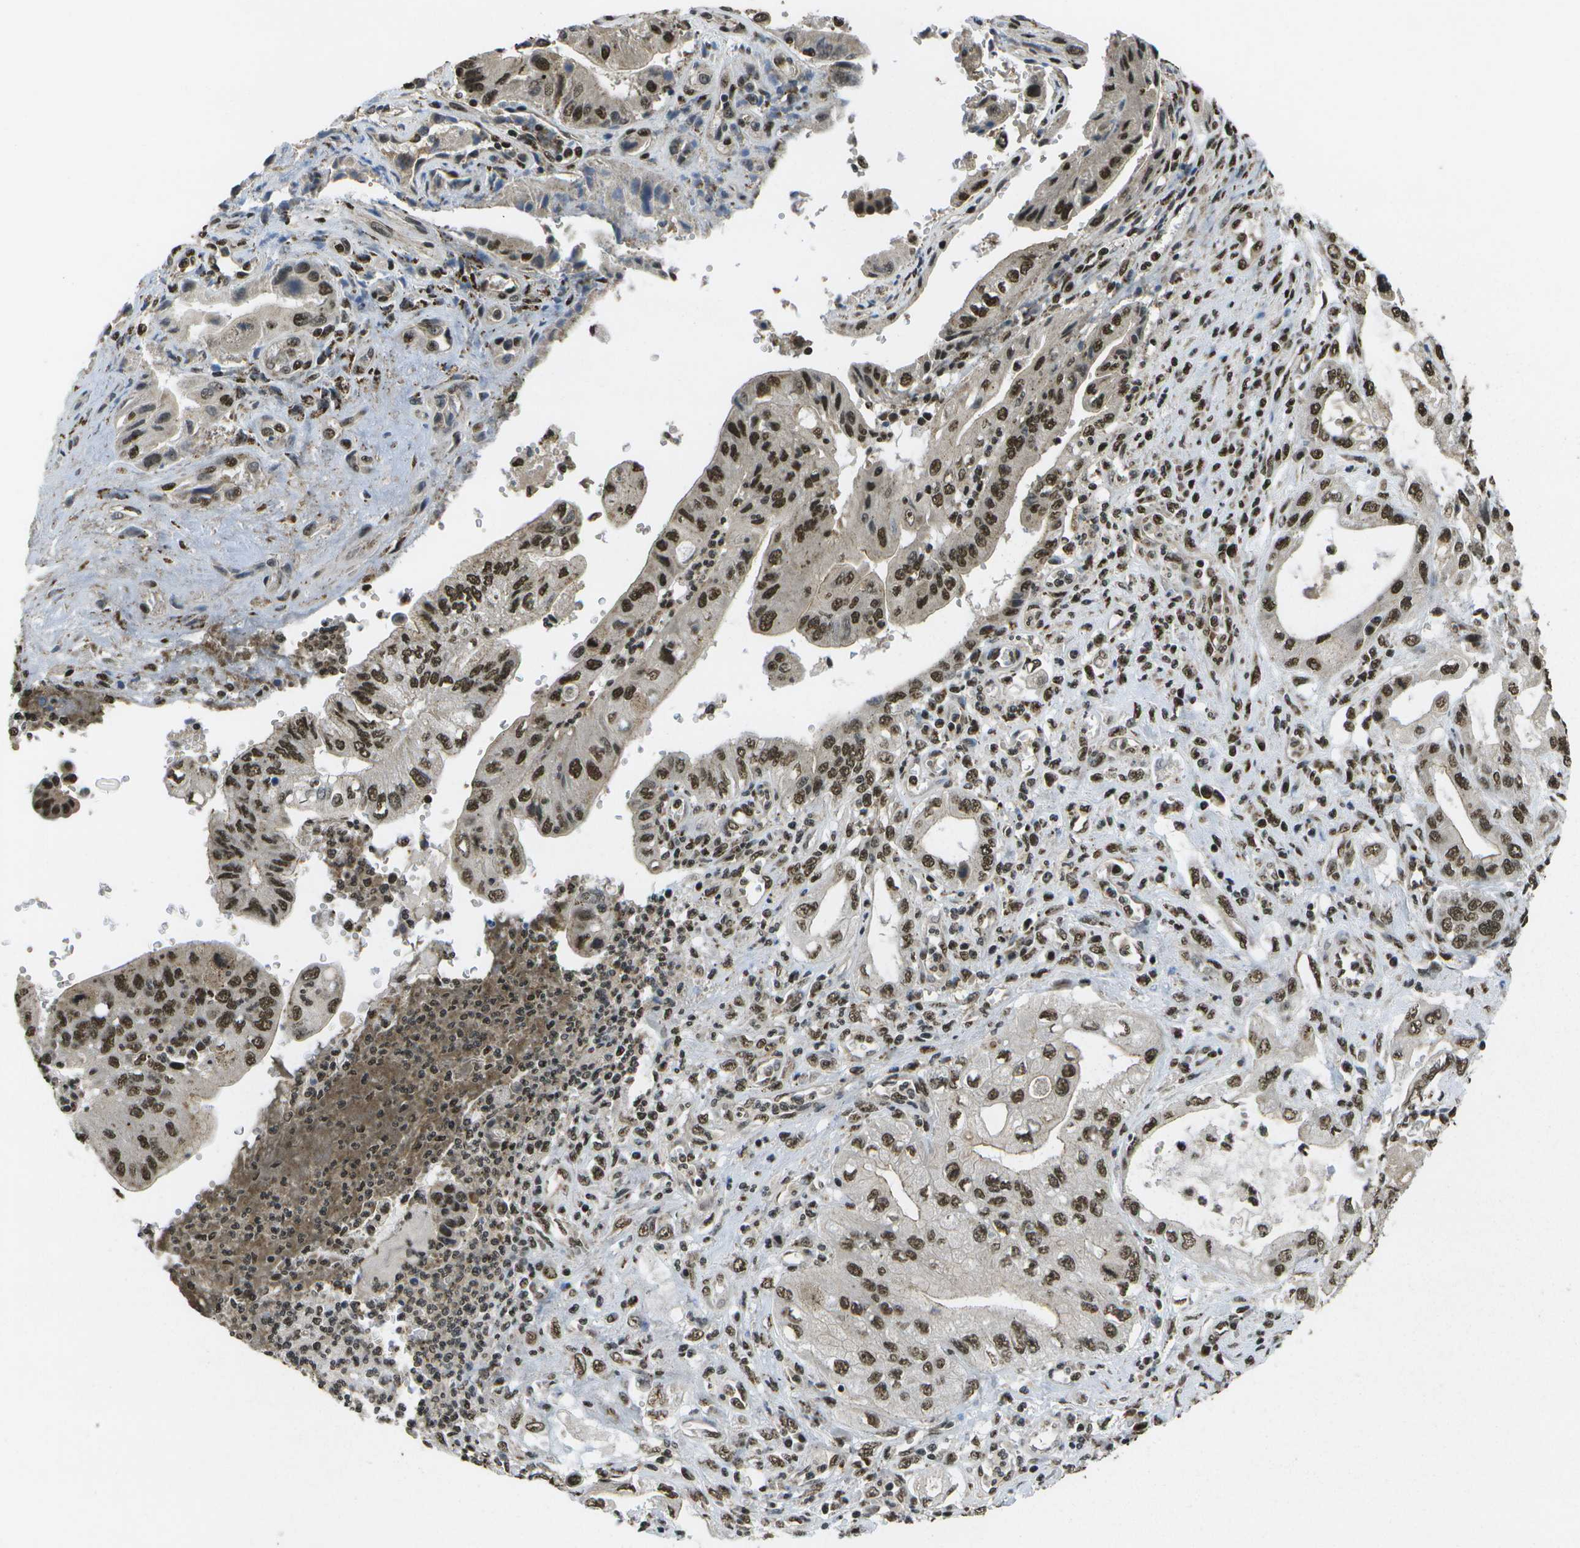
{"staining": {"intensity": "moderate", "quantity": ">75%", "location": "nuclear"}, "tissue": "pancreatic cancer", "cell_type": "Tumor cells", "image_type": "cancer", "snomed": [{"axis": "morphology", "description": "Adenocarcinoma, NOS"}, {"axis": "topography", "description": "Pancreas"}], "caption": "Pancreatic adenocarcinoma stained with immunohistochemistry reveals moderate nuclear expression in approximately >75% of tumor cells.", "gene": "SPEN", "patient": {"sex": "female", "age": 73}}